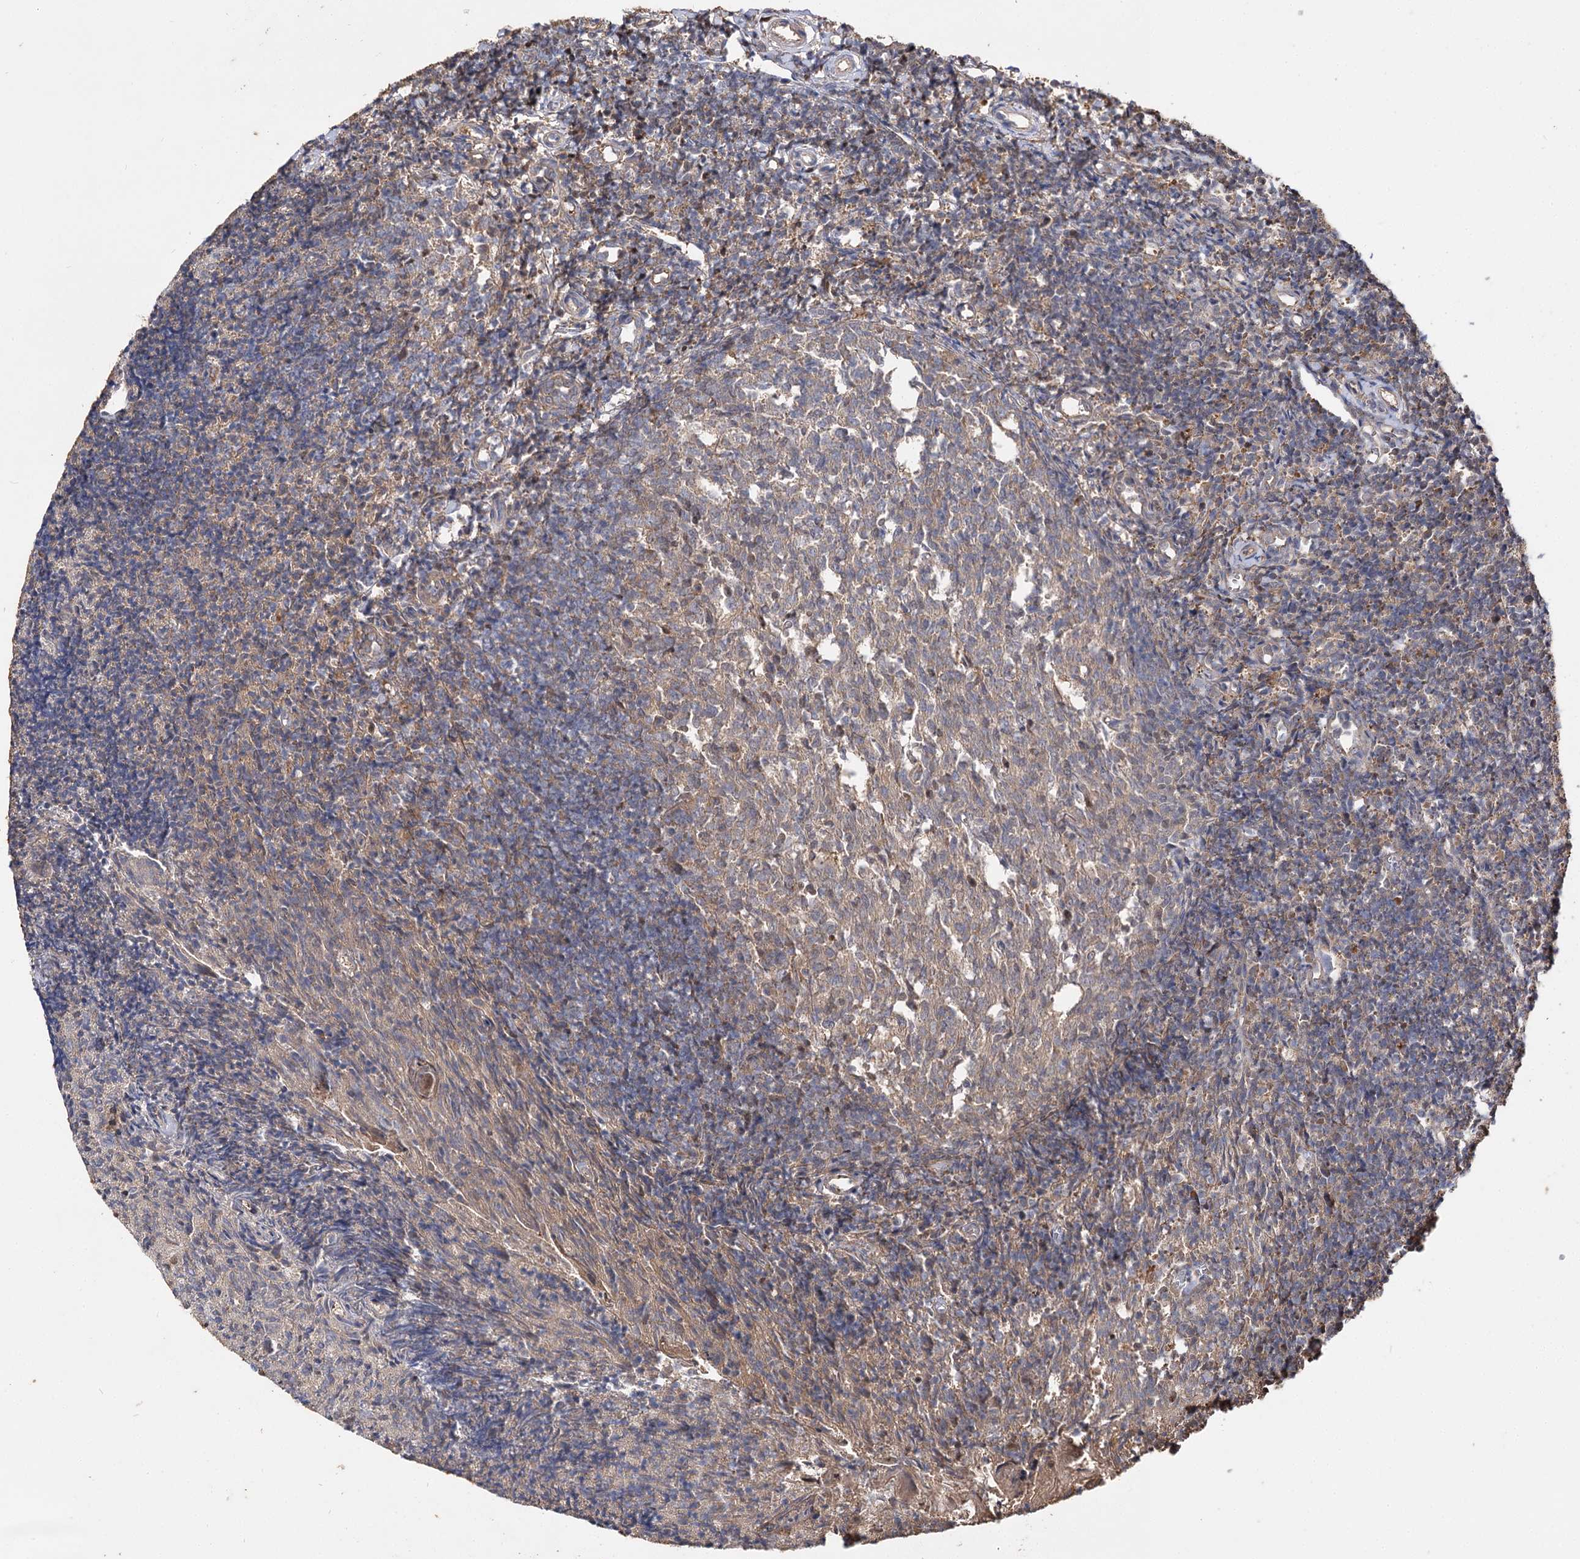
{"staining": {"intensity": "weak", "quantity": "25%-75%", "location": "cytoplasmic/membranous"}, "tissue": "tonsil", "cell_type": "Germinal center cells", "image_type": "normal", "snomed": [{"axis": "morphology", "description": "Normal tissue, NOS"}, {"axis": "topography", "description": "Tonsil"}], "caption": "Protein expression analysis of unremarkable human tonsil reveals weak cytoplasmic/membranous positivity in approximately 25%-75% of germinal center cells.", "gene": "ARL13A", "patient": {"sex": "female", "age": 10}}